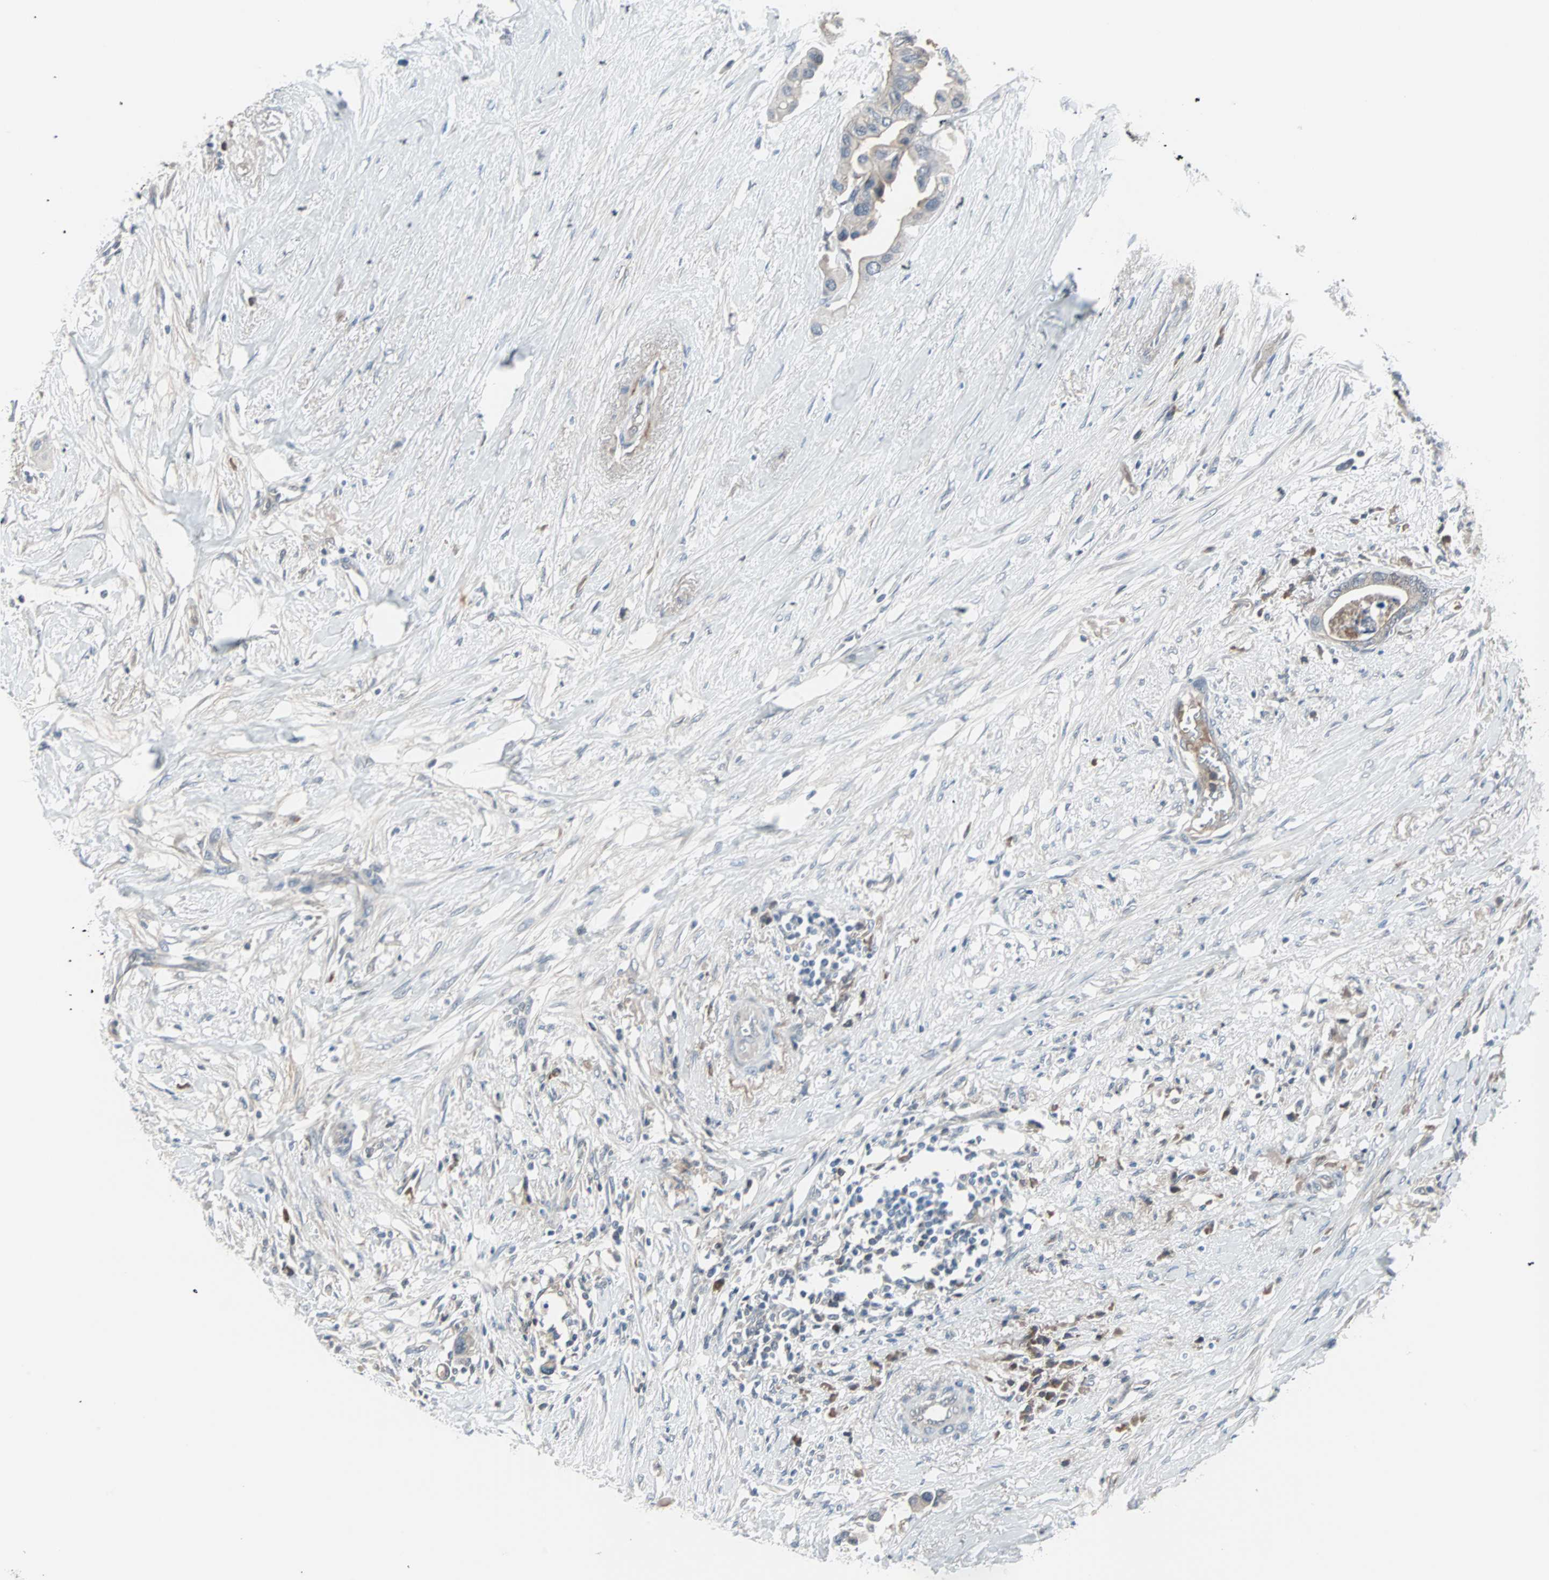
{"staining": {"intensity": "negative", "quantity": "none", "location": "none"}, "tissue": "colorectal cancer", "cell_type": "Tumor cells", "image_type": "cancer", "snomed": [{"axis": "morphology", "description": "Normal tissue, NOS"}, {"axis": "morphology", "description": "Adenocarcinoma, NOS"}, {"axis": "topography", "description": "Colon"}], "caption": "Colorectal cancer was stained to show a protein in brown. There is no significant staining in tumor cells.", "gene": "CASP3", "patient": {"sex": "male", "age": 82}}